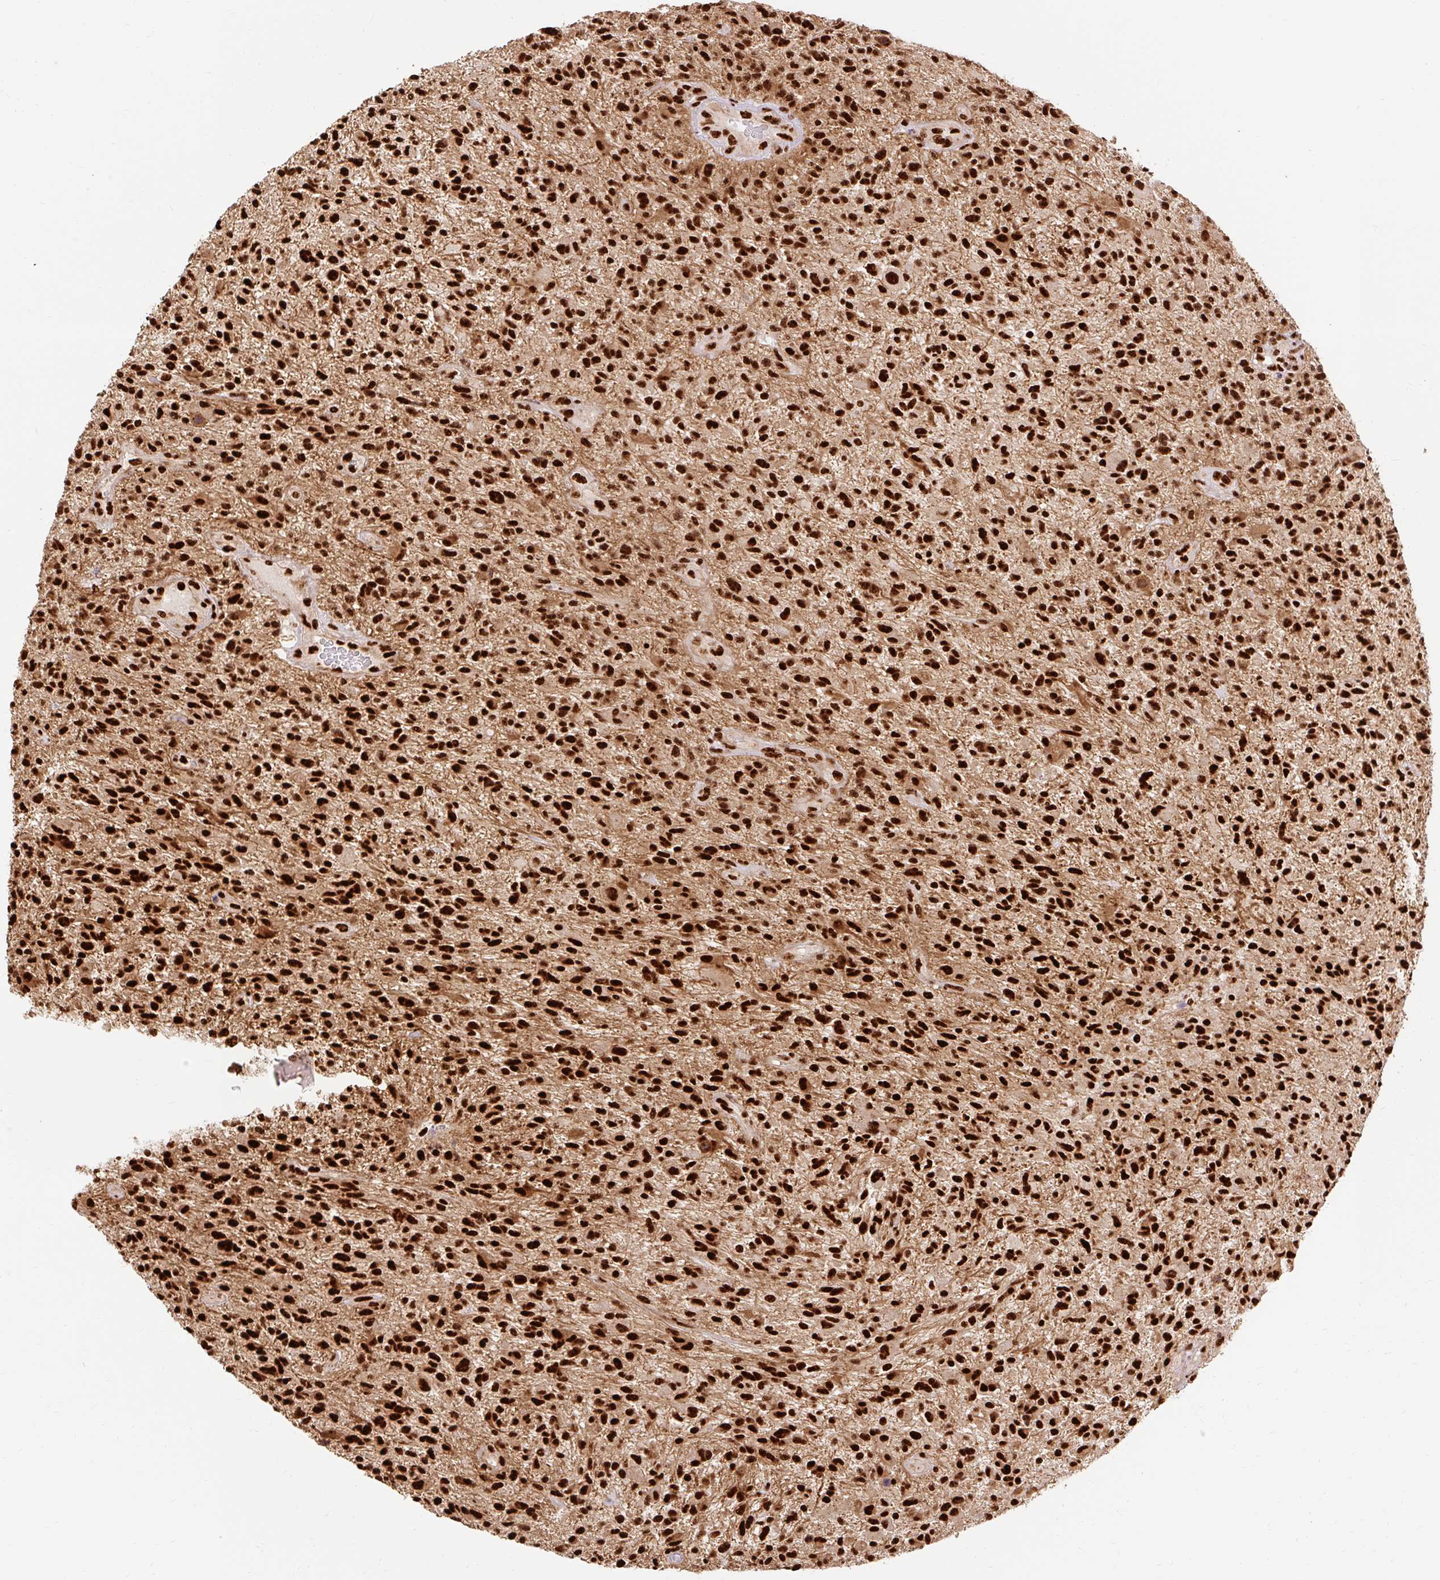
{"staining": {"intensity": "strong", "quantity": ">75%", "location": "nuclear"}, "tissue": "glioma", "cell_type": "Tumor cells", "image_type": "cancer", "snomed": [{"axis": "morphology", "description": "Glioma, malignant, High grade"}, {"axis": "topography", "description": "Brain"}], "caption": "Tumor cells display high levels of strong nuclear positivity in approximately >75% of cells in glioma.", "gene": "MECOM", "patient": {"sex": "male", "age": 47}}